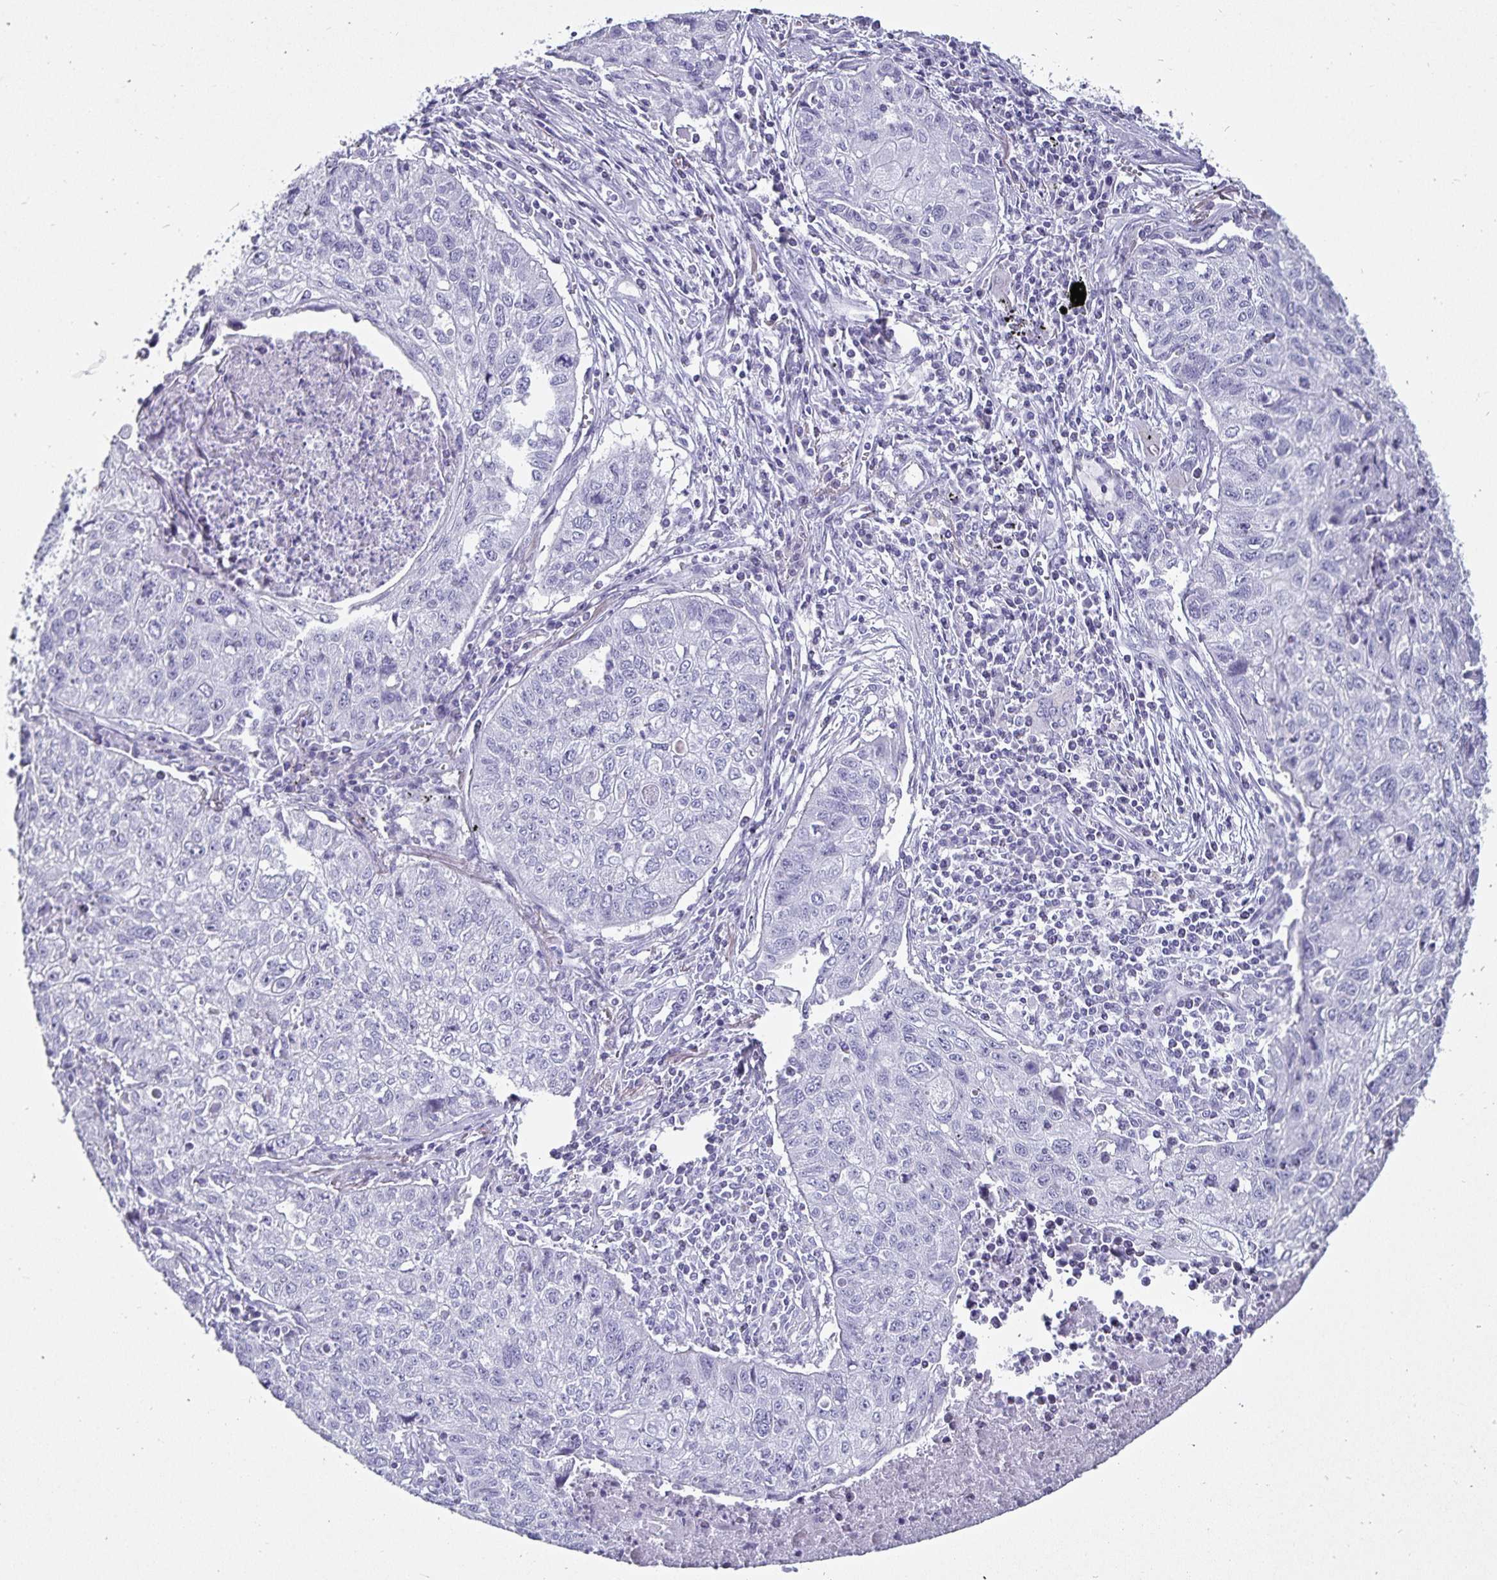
{"staining": {"intensity": "negative", "quantity": "none", "location": "none"}, "tissue": "lung cancer", "cell_type": "Tumor cells", "image_type": "cancer", "snomed": [{"axis": "morphology", "description": "Normal morphology"}, {"axis": "morphology", "description": "Aneuploidy"}, {"axis": "morphology", "description": "Squamous cell carcinoma, NOS"}, {"axis": "topography", "description": "Lymph node"}, {"axis": "topography", "description": "Lung"}], "caption": "Immunohistochemistry micrograph of neoplastic tissue: lung cancer stained with DAB exhibits no significant protein staining in tumor cells.", "gene": "DEFA6", "patient": {"sex": "female", "age": 76}}